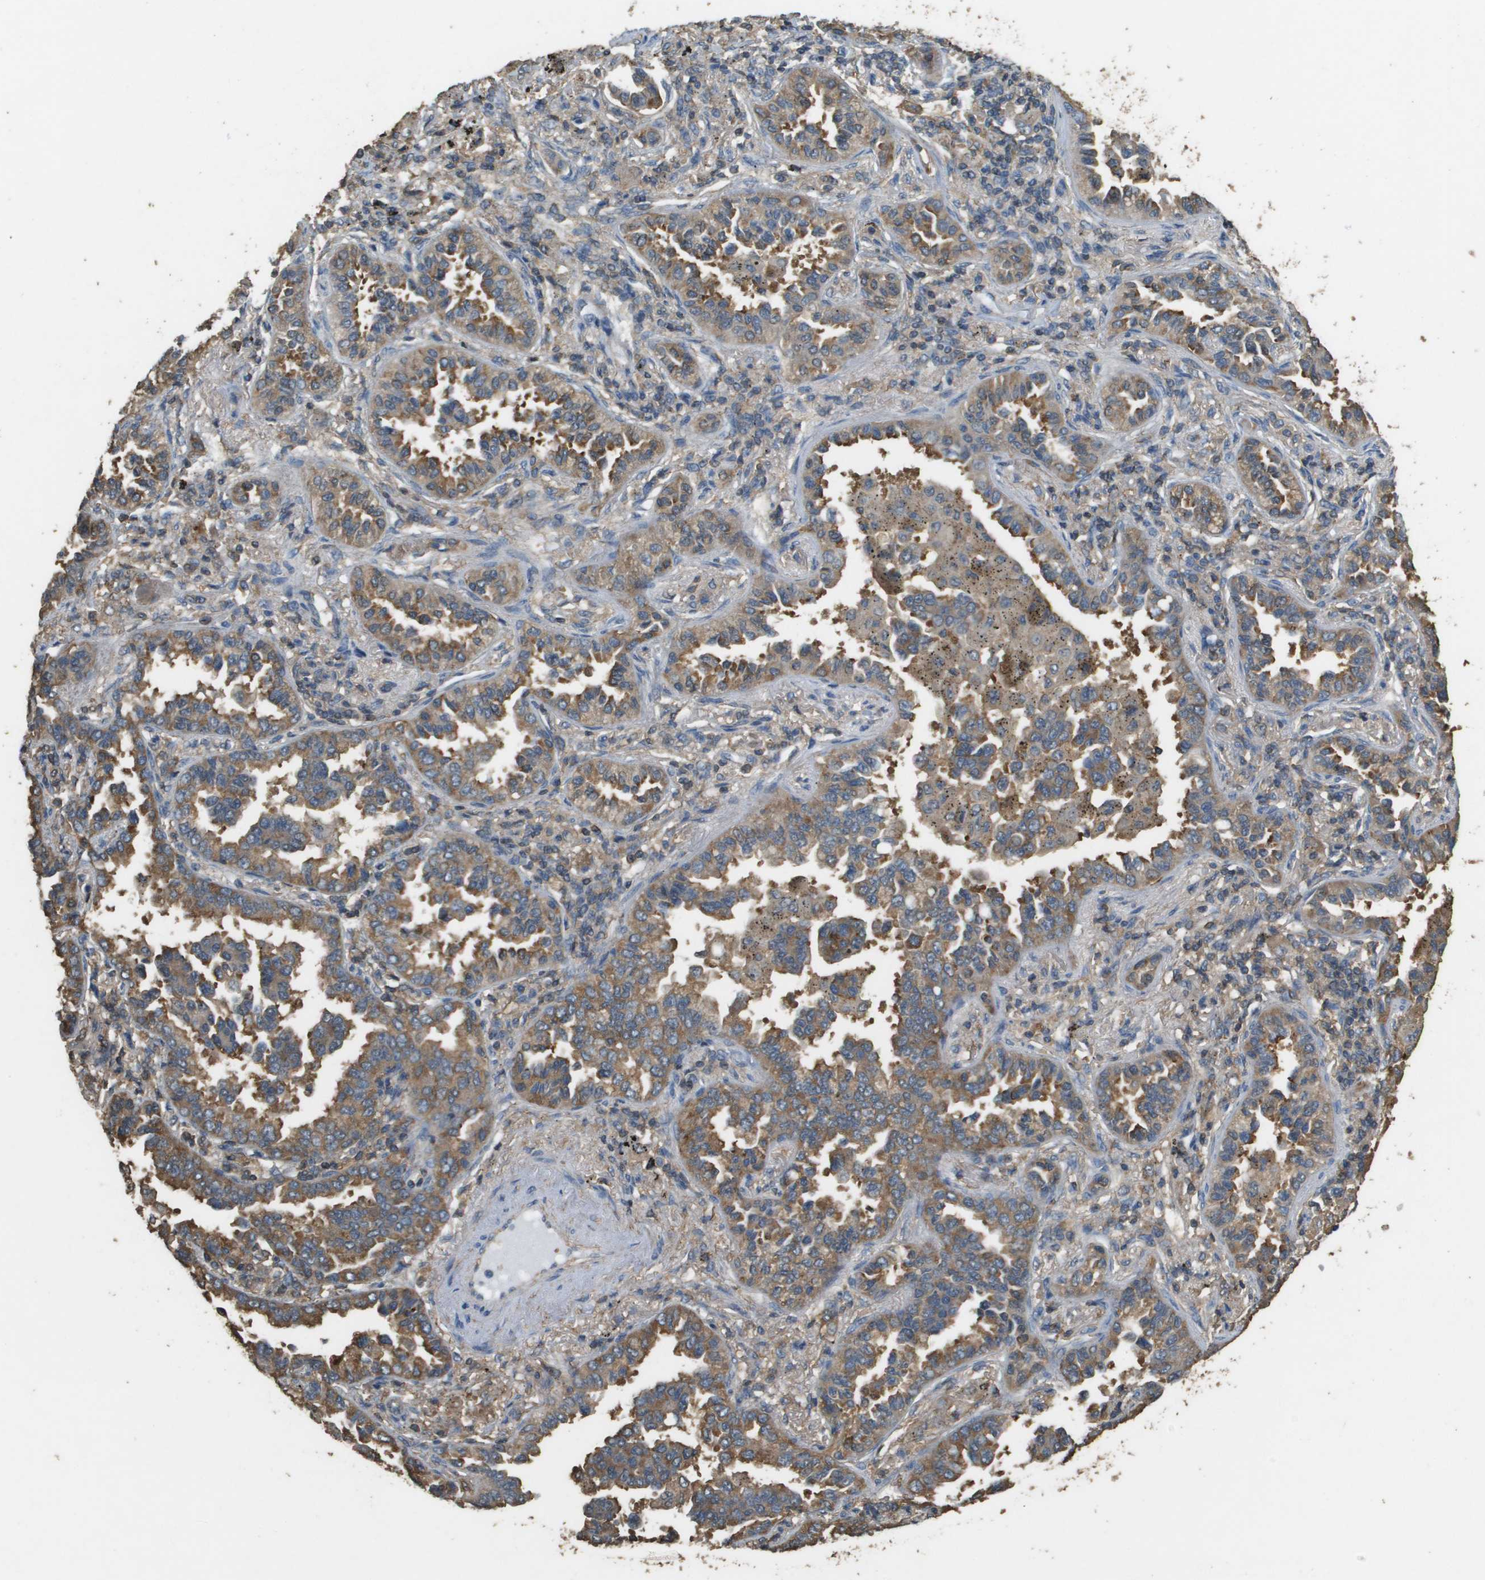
{"staining": {"intensity": "moderate", "quantity": ">75%", "location": "cytoplasmic/membranous"}, "tissue": "lung cancer", "cell_type": "Tumor cells", "image_type": "cancer", "snomed": [{"axis": "morphology", "description": "Normal tissue, NOS"}, {"axis": "morphology", "description": "Adenocarcinoma, NOS"}, {"axis": "topography", "description": "Lung"}], "caption": "IHC of lung cancer (adenocarcinoma) shows medium levels of moderate cytoplasmic/membranous staining in about >75% of tumor cells. Nuclei are stained in blue.", "gene": "MS4A7", "patient": {"sex": "male", "age": 59}}